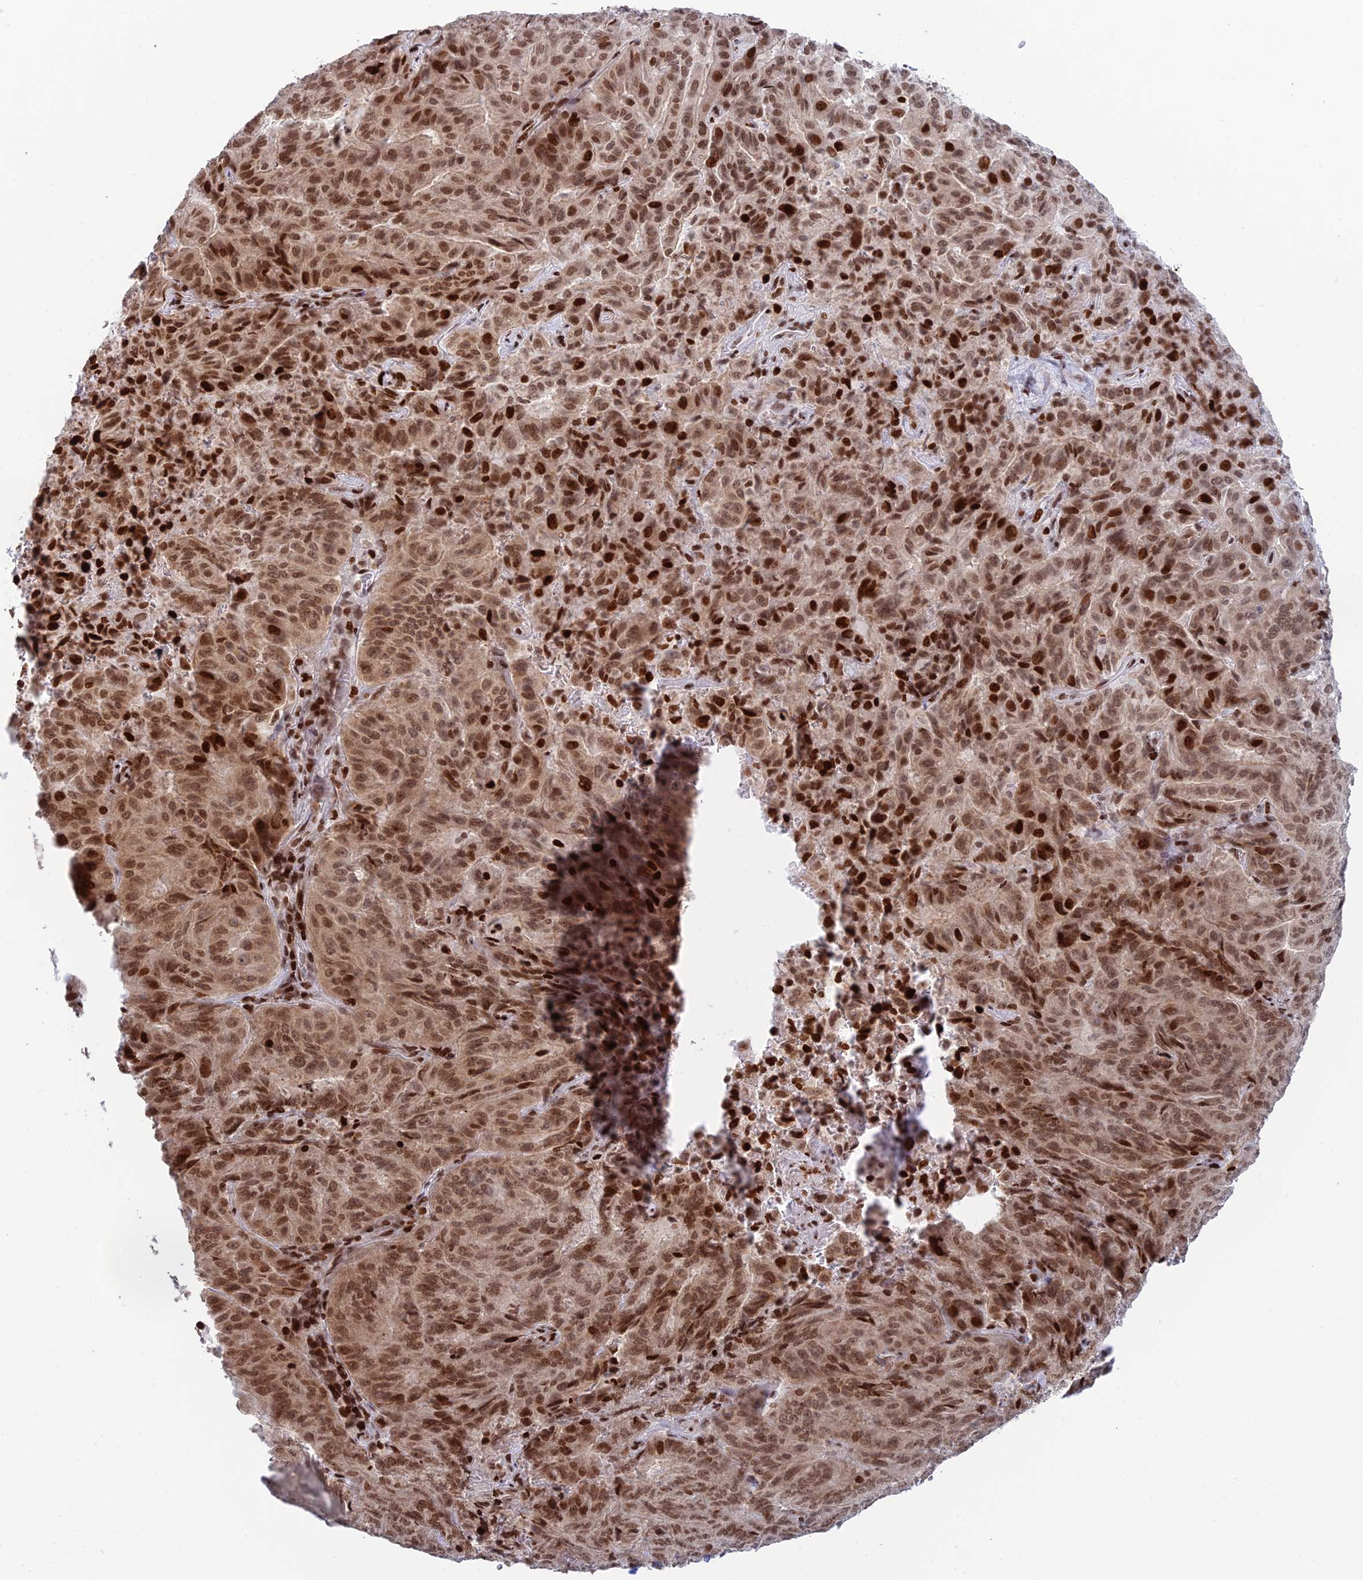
{"staining": {"intensity": "moderate", "quantity": ">75%", "location": "nuclear"}, "tissue": "pancreatic cancer", "cell_type": "Tumor cells", "image_type": "cancer", "snomed": [{"axis": "morphology", "description": "Adenocarcinoma, NOS"}, {"axis": "topography", "description": "Pancreas"}], "caption": "There is medium levels of moderate nuclear staining in tumor cells of pancreatic cancer, as demonstrated by immunohistochemical staining (brown color).", "gene": "RPAP1", "patient": {"sex": "male", "age": 63}}